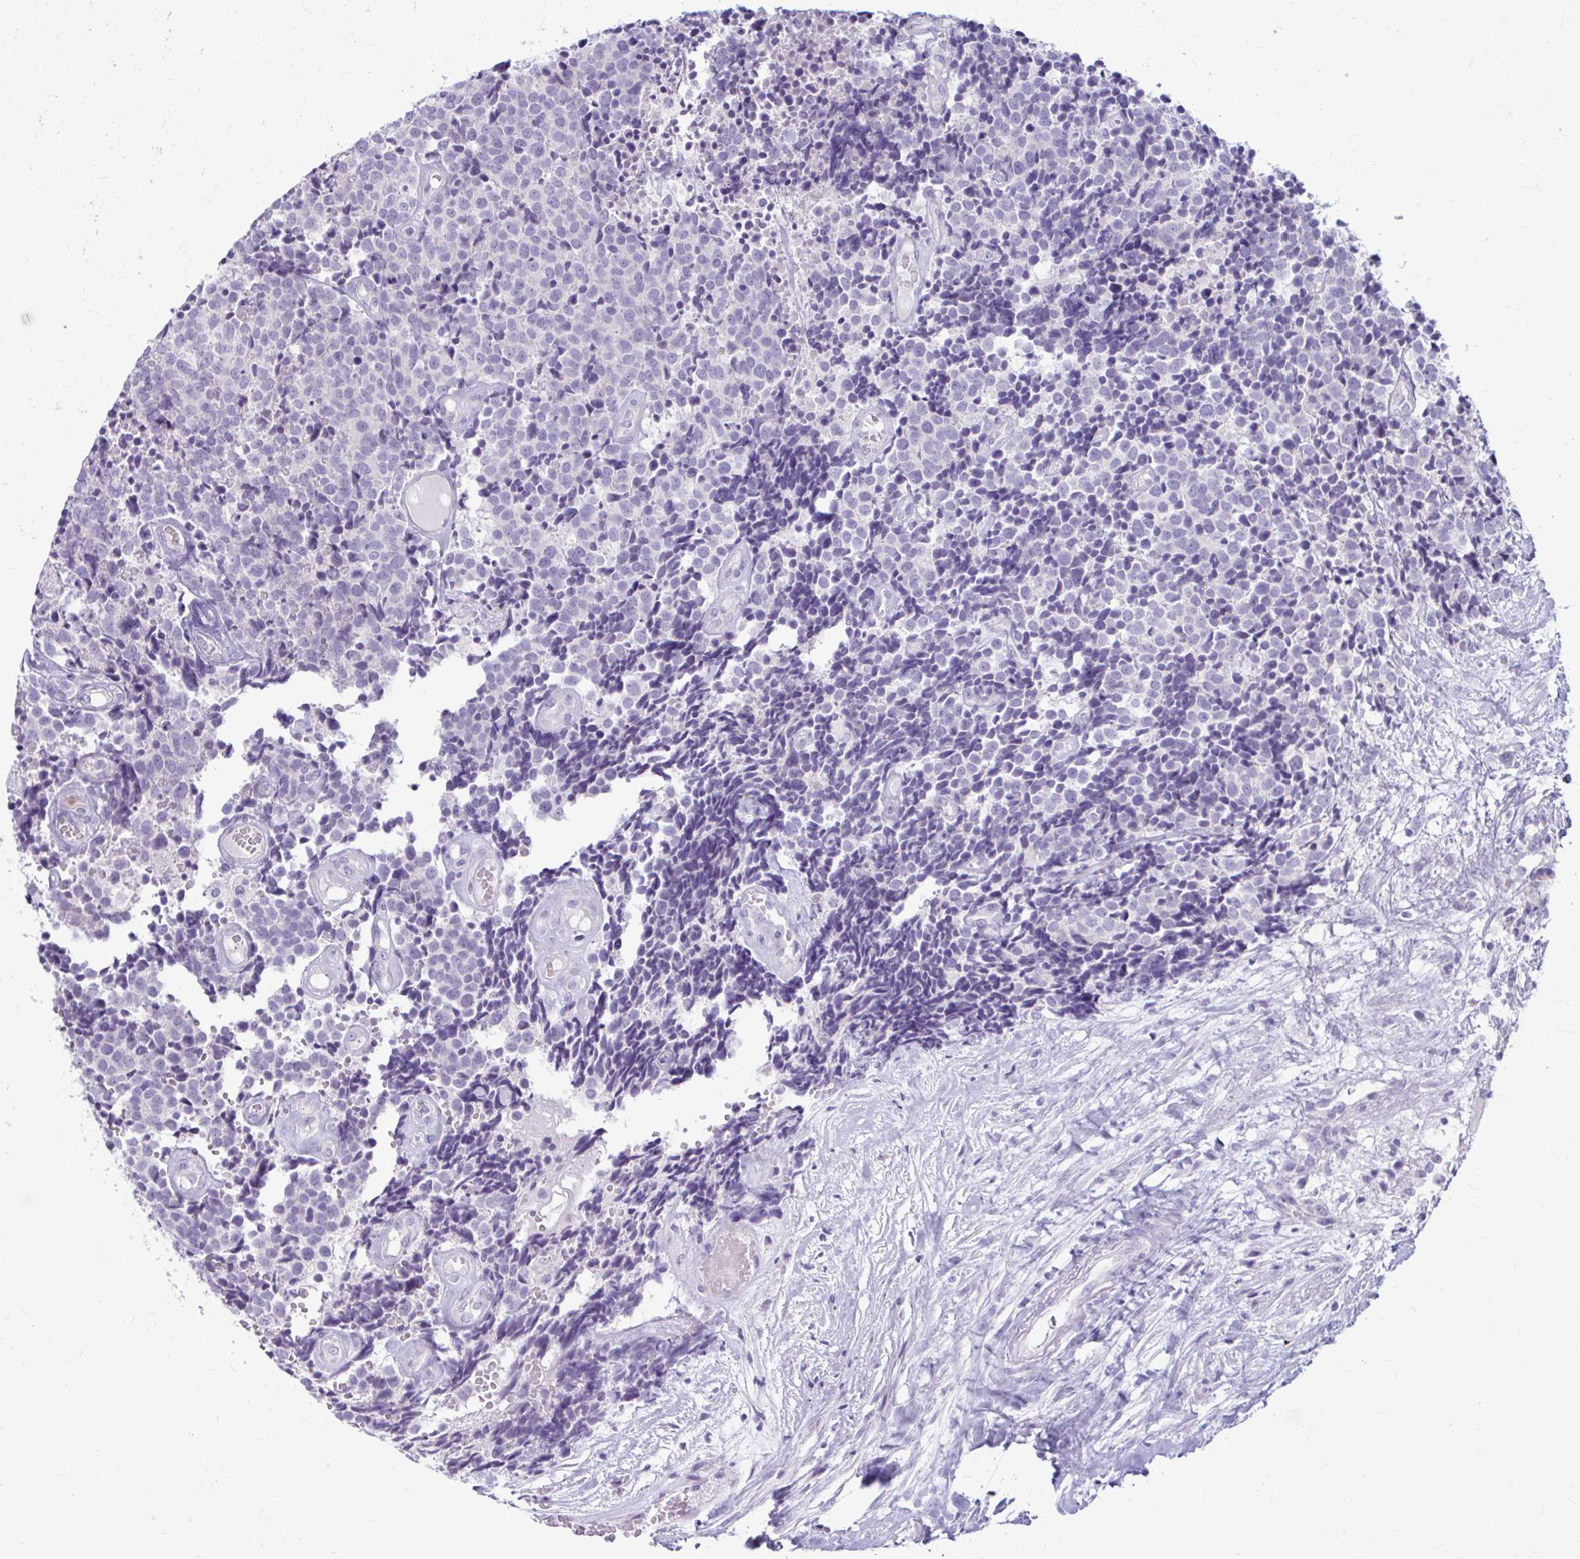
{"staining": {"intensity": "negative", "quantity": "none", "location": "none"}, "tissue": "carcinoid", "cell_type": "Tumor cells", "image_type": "cancer", "snomed": [{"axis": "morphology", "description": "Carcinoid, malignant, NOS"}, {"axis": "topography", "description": "Skin"}], "caption": "Protein analysis of malignant carcinoid demonstrates no significant positivity in tumor cells. Nuclei are stained in blue.", "gene": "CHIA", "patient": {"sex": "female", "age": 79}}